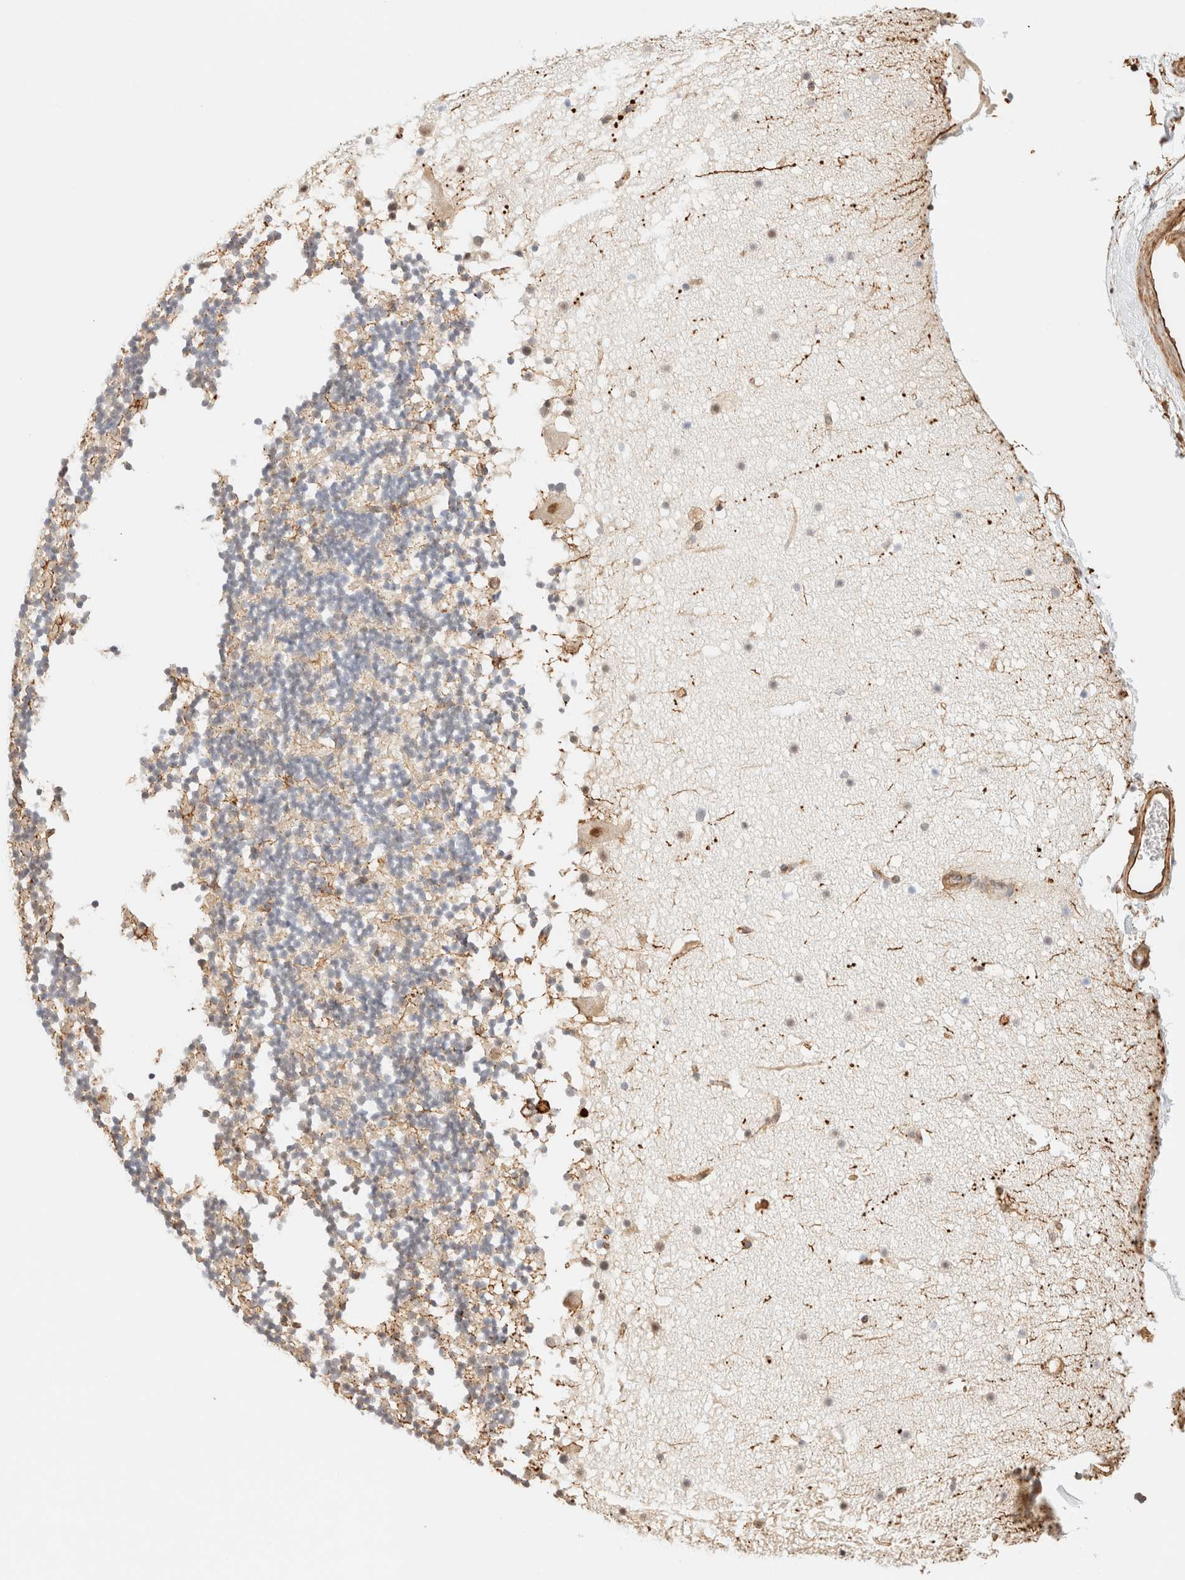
{"staining": {"intensity": "weak", "quantity": "<25%", "location": "cytoplasmic/membranous"}, "tissue": "cerebellum", "cell_type": "Cells in granular layer", "image_type": "normal", "snomed": [{"axis": "morphology", "description": "Normal tissue, NOS"}, {"axis": "topography", "description": "Cerebellum"}], "caption": "IHC of normal human cerebellum demonstrates no expression in cells in granular layer.", "gene": "ARID5A", "patient": {"sex": "male", "age": 57}}